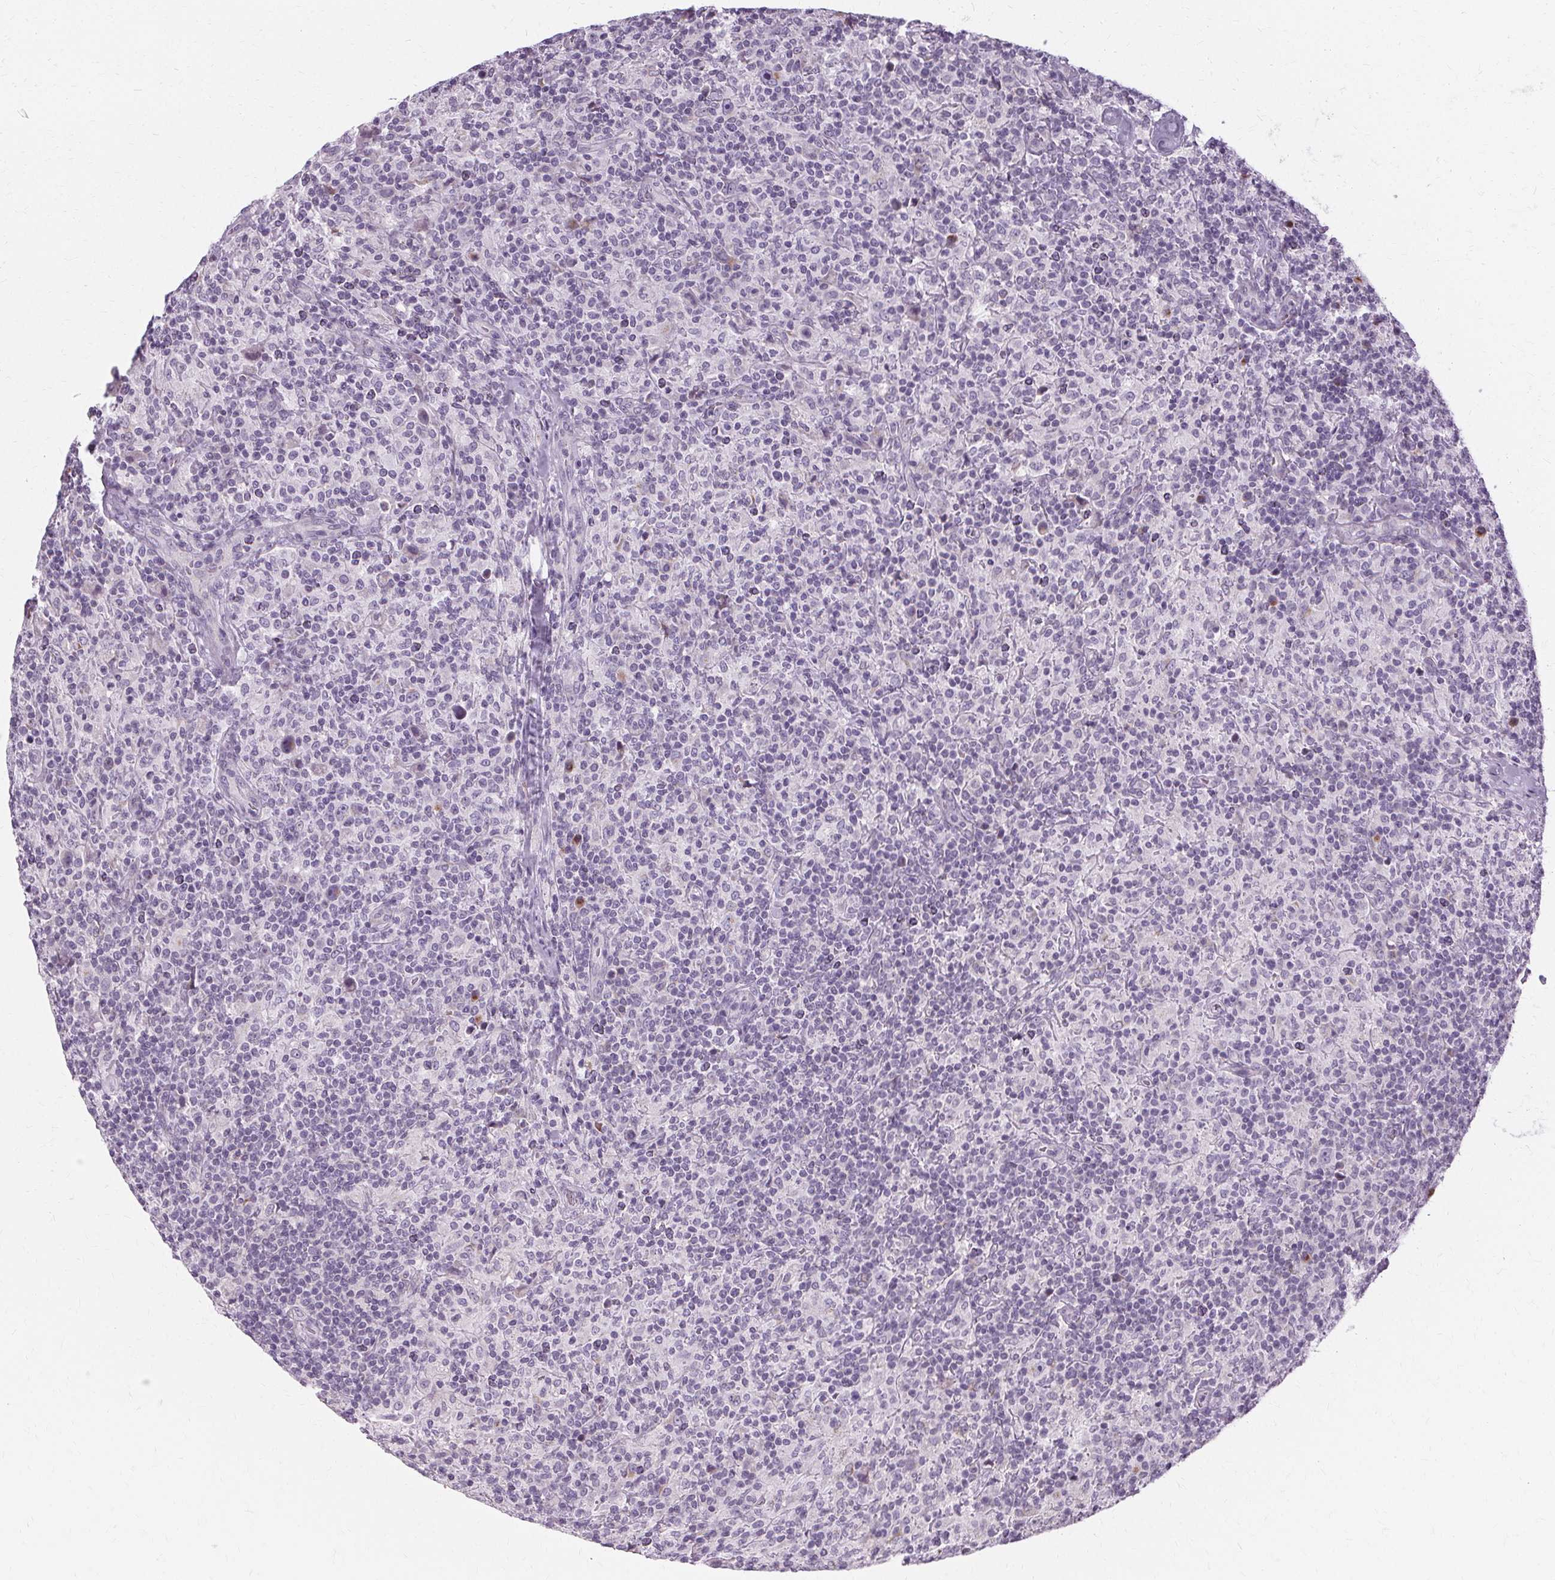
{"staining": {"intensity": "negative", "quantity": "none", "location": "none"}, "tissue": "lymphoma", "cell_type": "Tumor cells", "image_type": "cancer", "snomed": [{"axis": "morphology", "description": "Hodgkin's disease, NOS"}, {"axis": "topography", "description": "Lymph node"}], "caption": "This is a image of immunohistochemistry (IHC) staining of Hodgkin's disease, which shows no expression in tumor cells.", "gene": "FCRL3", "patient": {"sex": "male", "age": 70}}